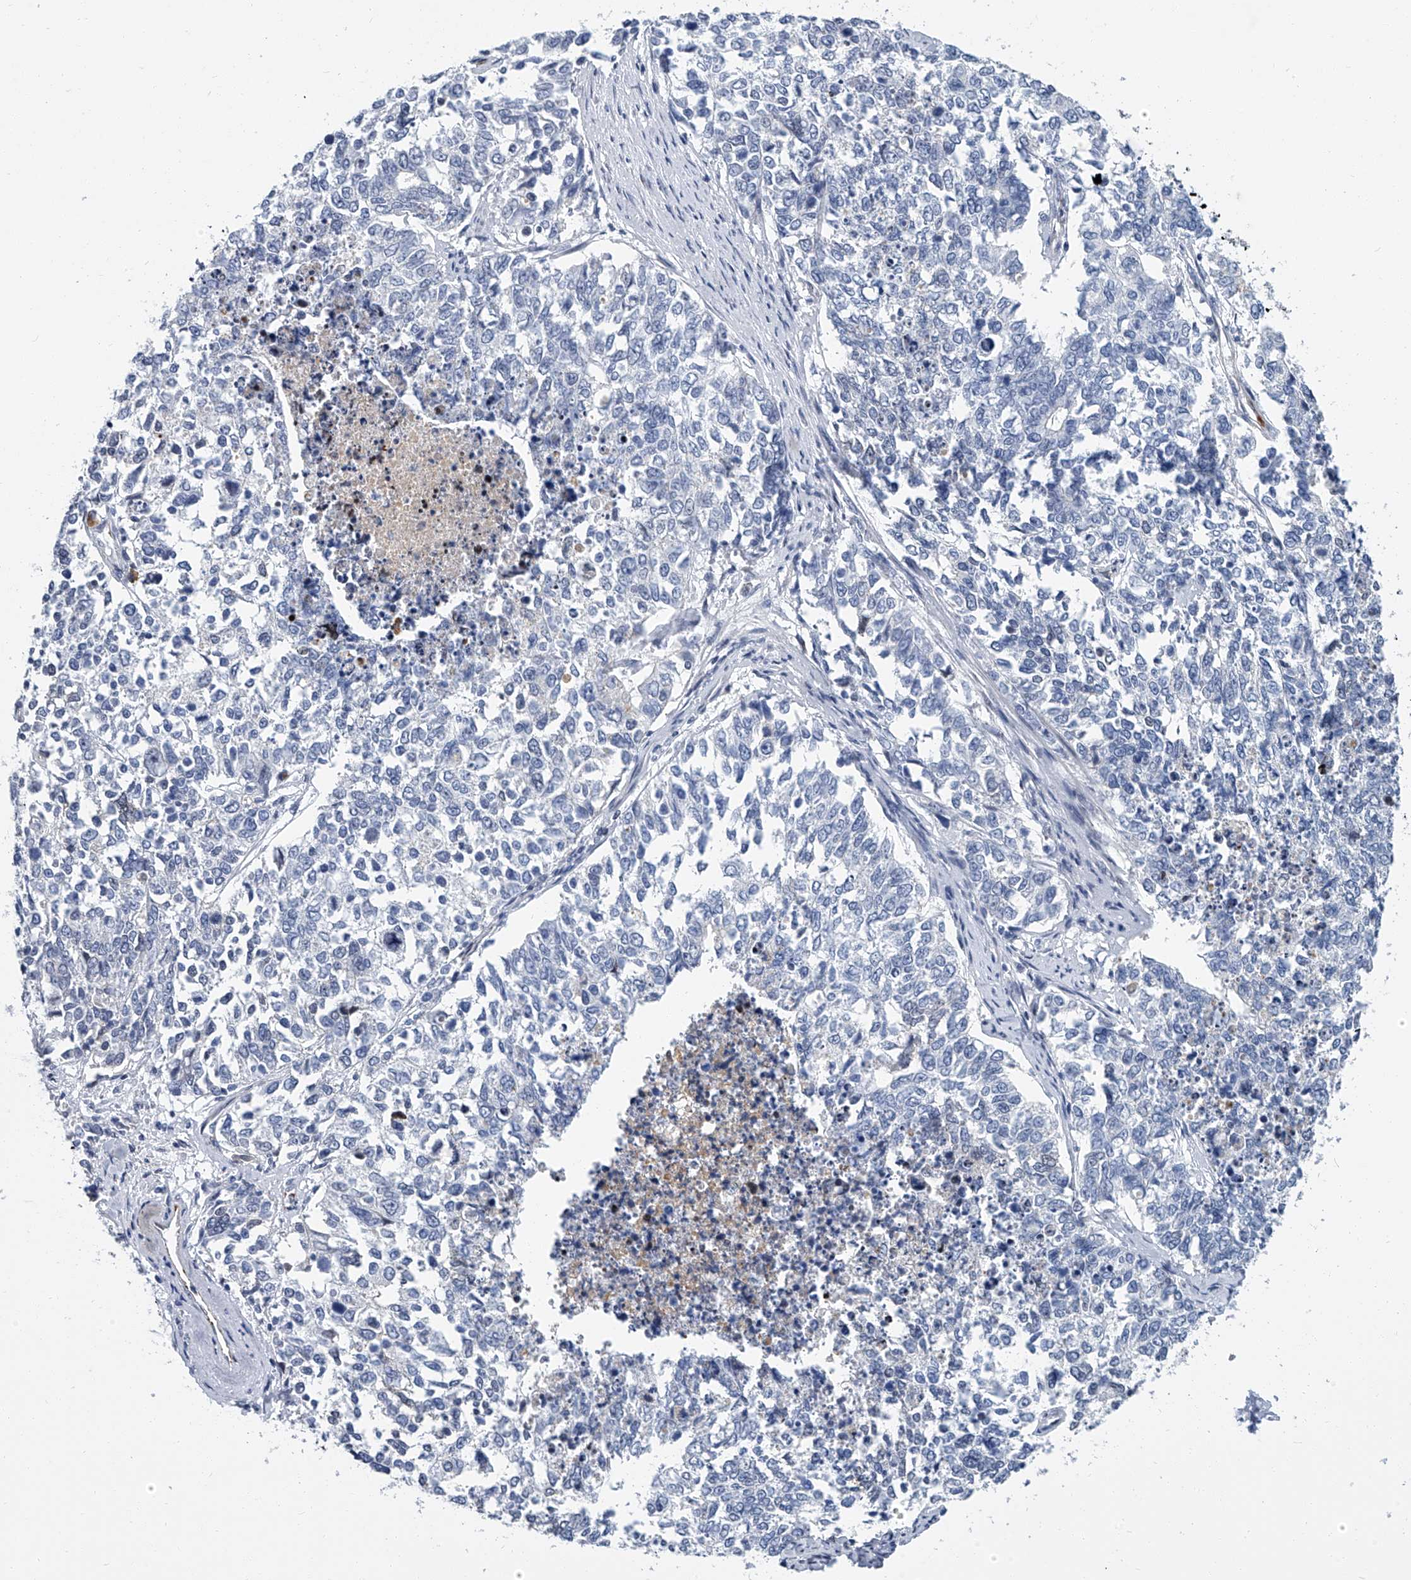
{"staining": {"intensity": "negative", "quantity": "none", "location": "none"}, "tissue": "cervical cancer", "cell_type": "Tumor cells", "image_type": "cancer", "snomed": [{"axis": "morphology", "description": "Squamous cell carcinoma, NOS"}, {"axis": "topography", "description": "Cervix"}], "caption": "IHC histopathology image of human cervical cancer stained for a protein (brown), which displays no staining in tumor cells.", "gene": "KIRREL1", "patient": {"sex": "female", "age": 63}}